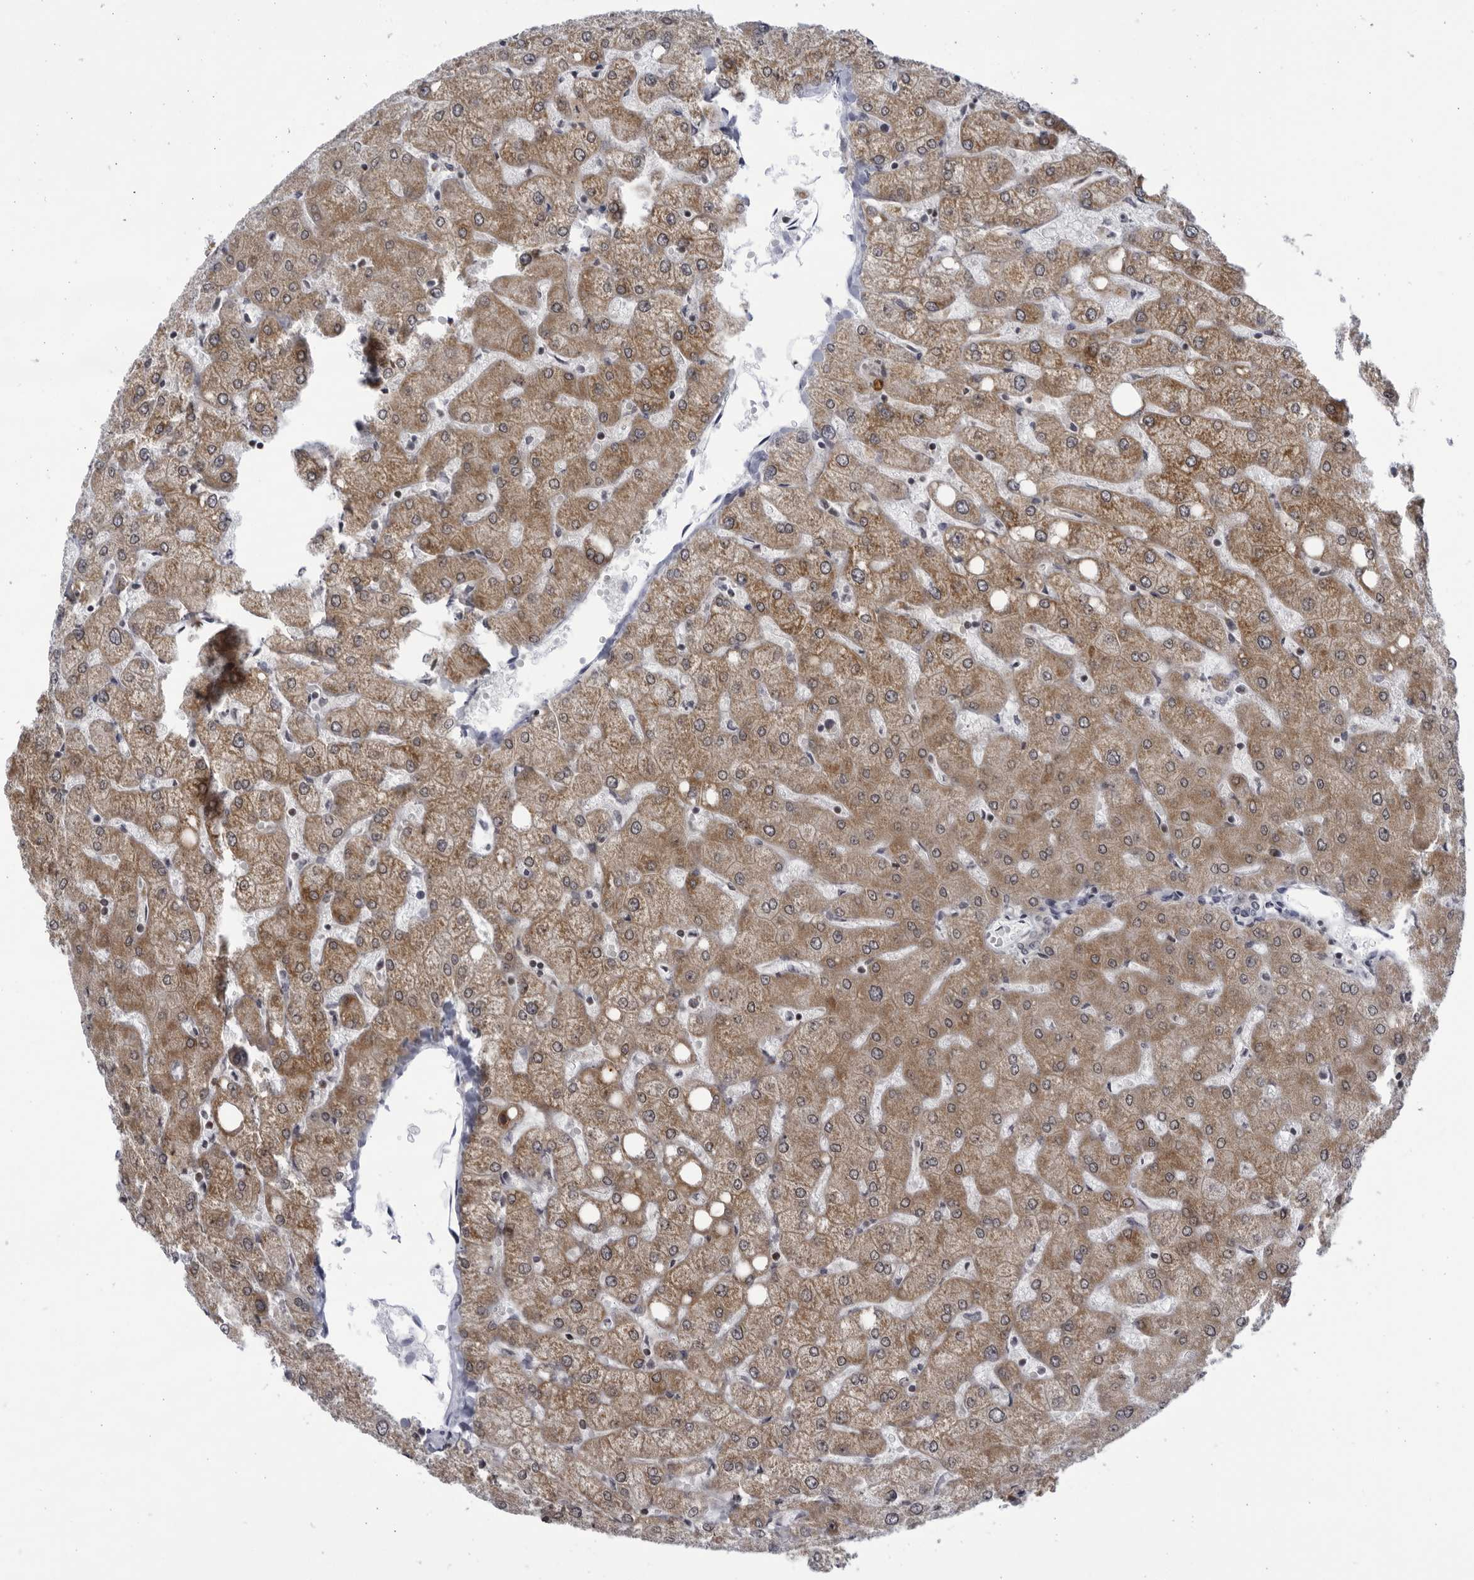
{"staining": {"intensity": "negative", "quantity": "none", "location": "none"}, "tissue": "liver", "cell_type": "Cholangiocytes", "image_type": "normal", "snomed": [{"axis": "morphology", "description": "Normal tissue, NOS"}, {"axis": "topography", "description": "Liver"}], "caption": "There is no significant positivity in cholangiocytes of liver. (DAB (3,3'-diaminobenzidine) immunohistochemistry with hematoxylin counter stain).", "gene": "SLC25A22", "patient": {"sex": "female", "age": 54}}